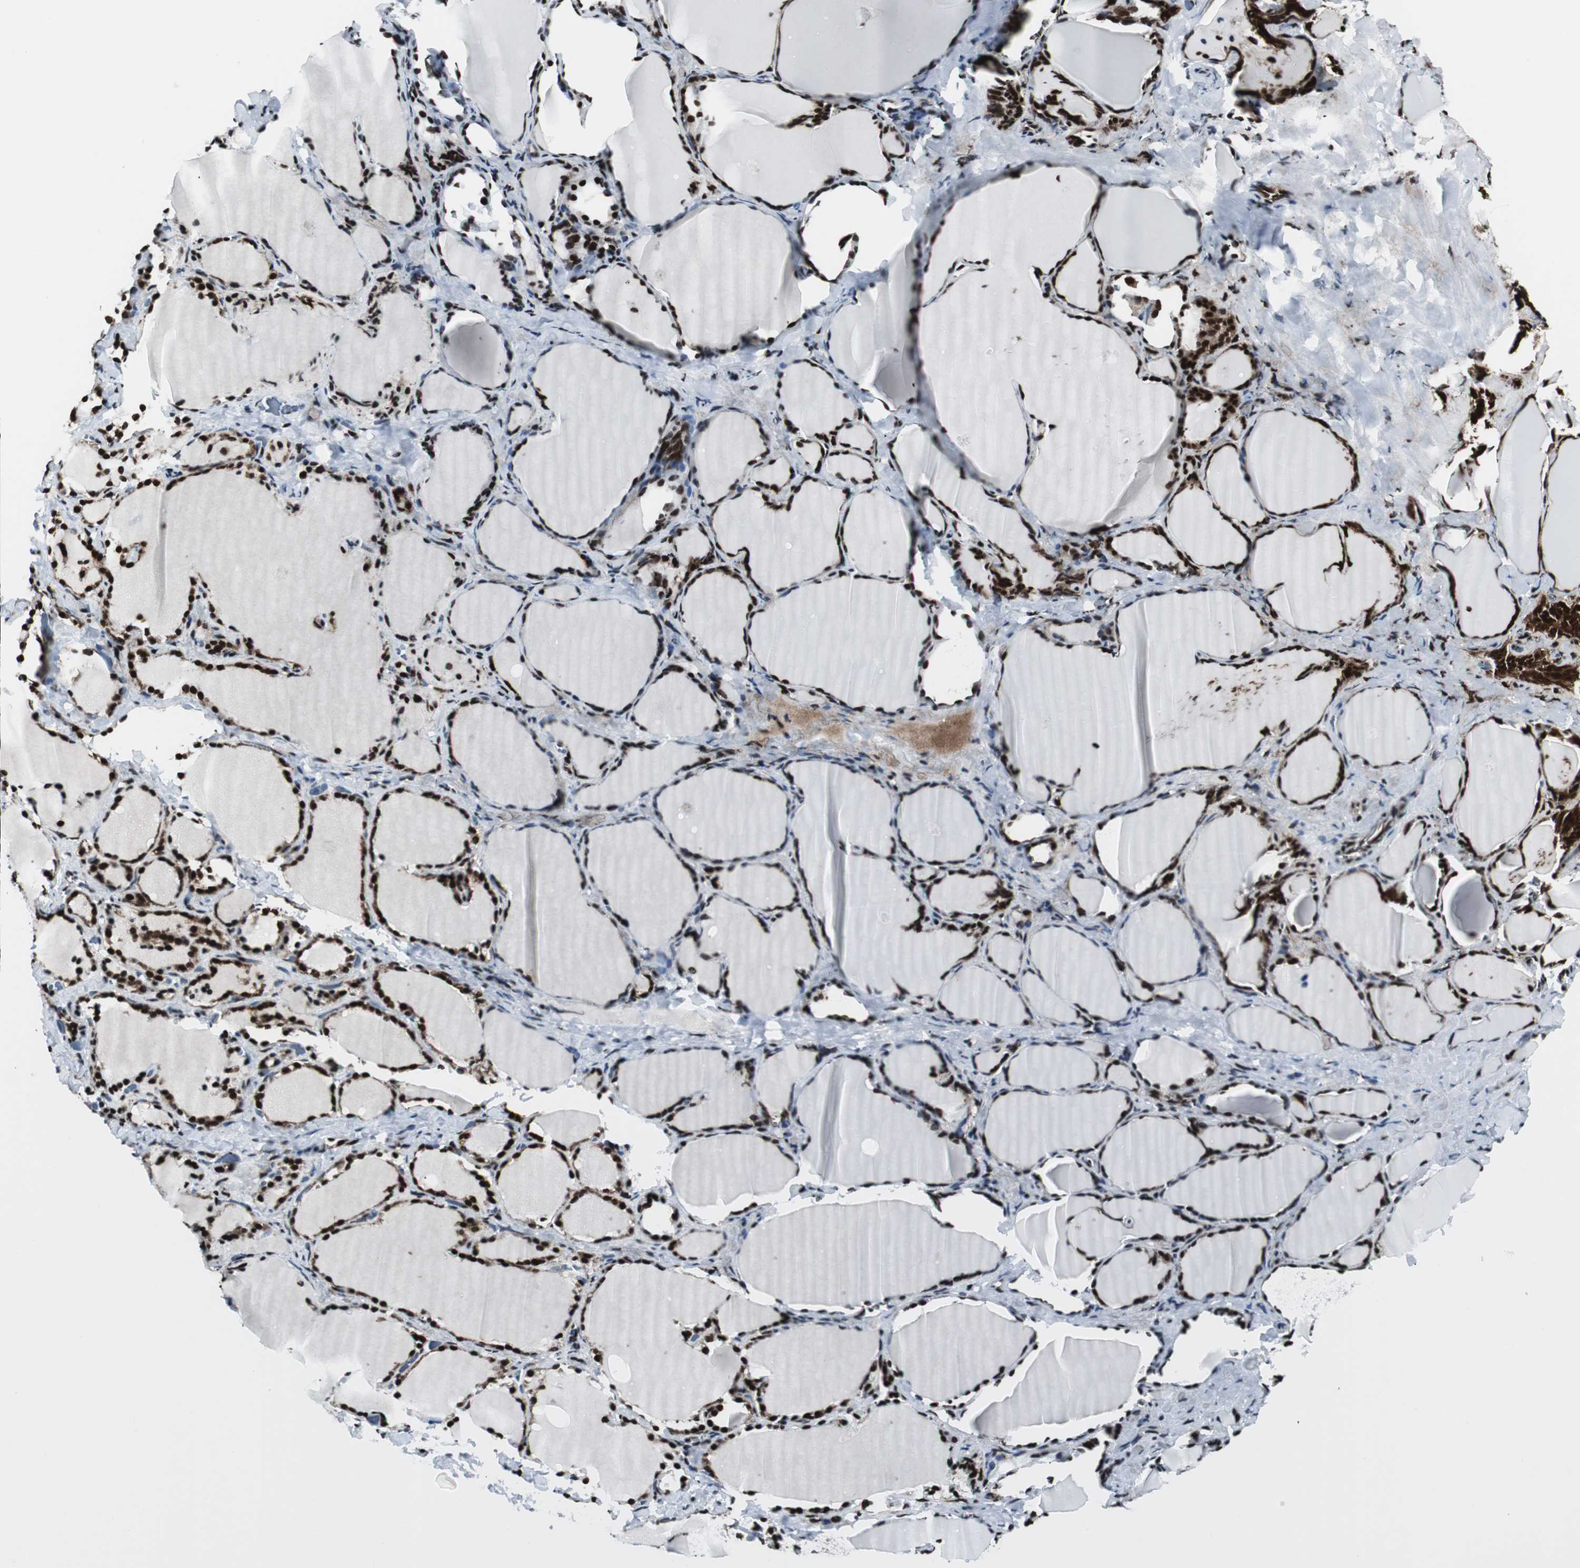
{"staining": {"intensity": "strong", "quantity": ">75%", "location": "nuclear"}, "tissue": "thyroid gland", "cell_type": "Glandular cells", "image_type": "normal", "snomed": [{"axis": "morphology", "description": "Normal tissue, NOS"}, {"axis": "morphology", "description": "Papillary adenocarcinoma, NOS"}, {"axis": "topography", "description": "Thyroid gland"}], "caption": "Strong nuclear staining is appreciated in approximately >75% of glandular cells in normal thyroid gland. The protein of interest is stained brown, and the nuclei are stained in blue (DAB (3,3'-diaminobenzidine) IHC with brightfield microscopy, high magnification).", "gene": "NCL", "patient": {"sex": "female", "age": 30}}